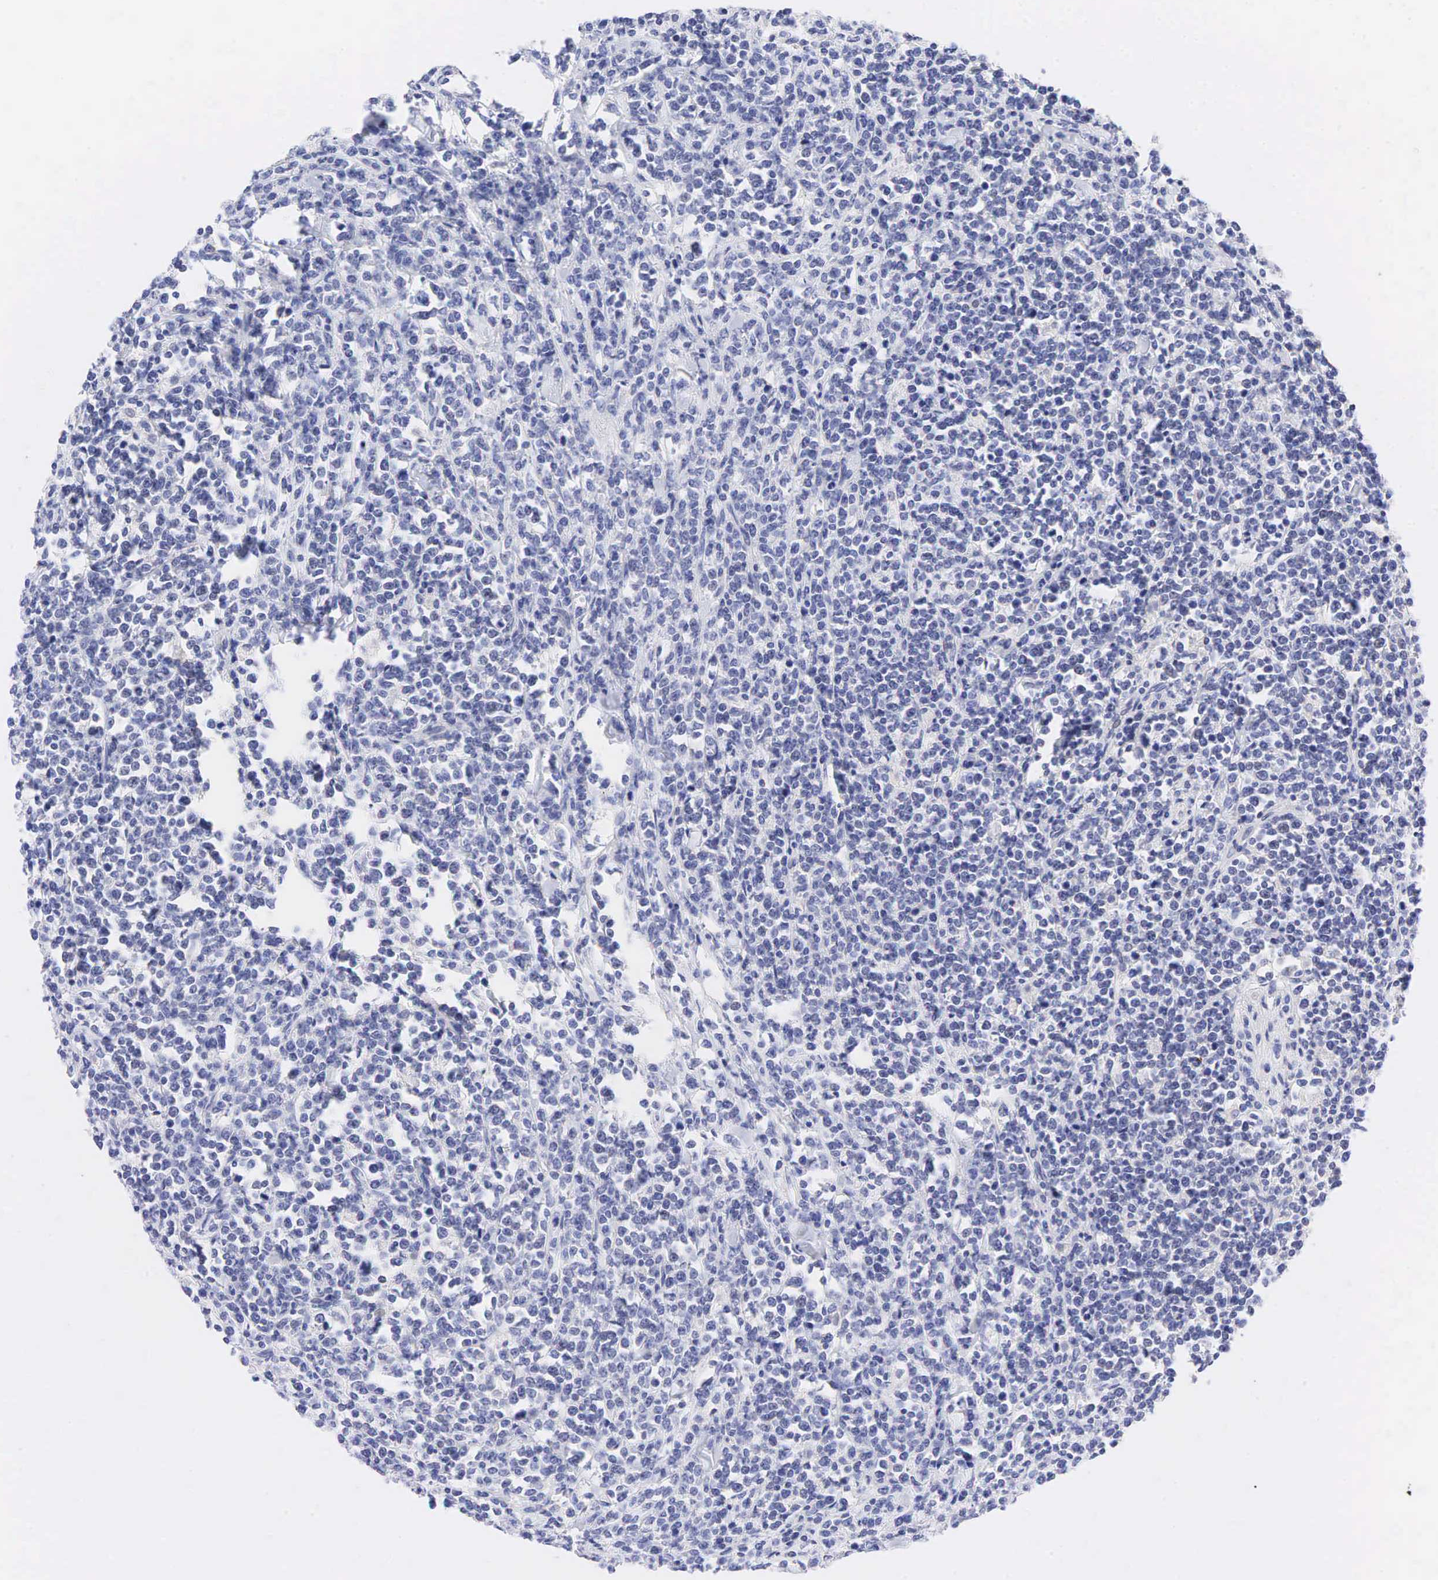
{"staining": {"intensity": "negative", "quantity": "none", "location": "none"}, "tissue": "lymphoma", "cell_type": "Tumor cells", "image_type": "cancer", "snomed": [{"axis": "morphology", "description": "Malignant lymphoma, non-Hodgkin's type, High grade"}, {"axis": "topography", "description": "Small intestine"}, {"axis": "topography", "description": "Colon"}], "caption": "Tumor cells show no significant protein positivity in malignant lymphoma, non-Hodgkin's type (high-grade).", "gene": "AR", "patient": {"sex": "male", "age": 8}}